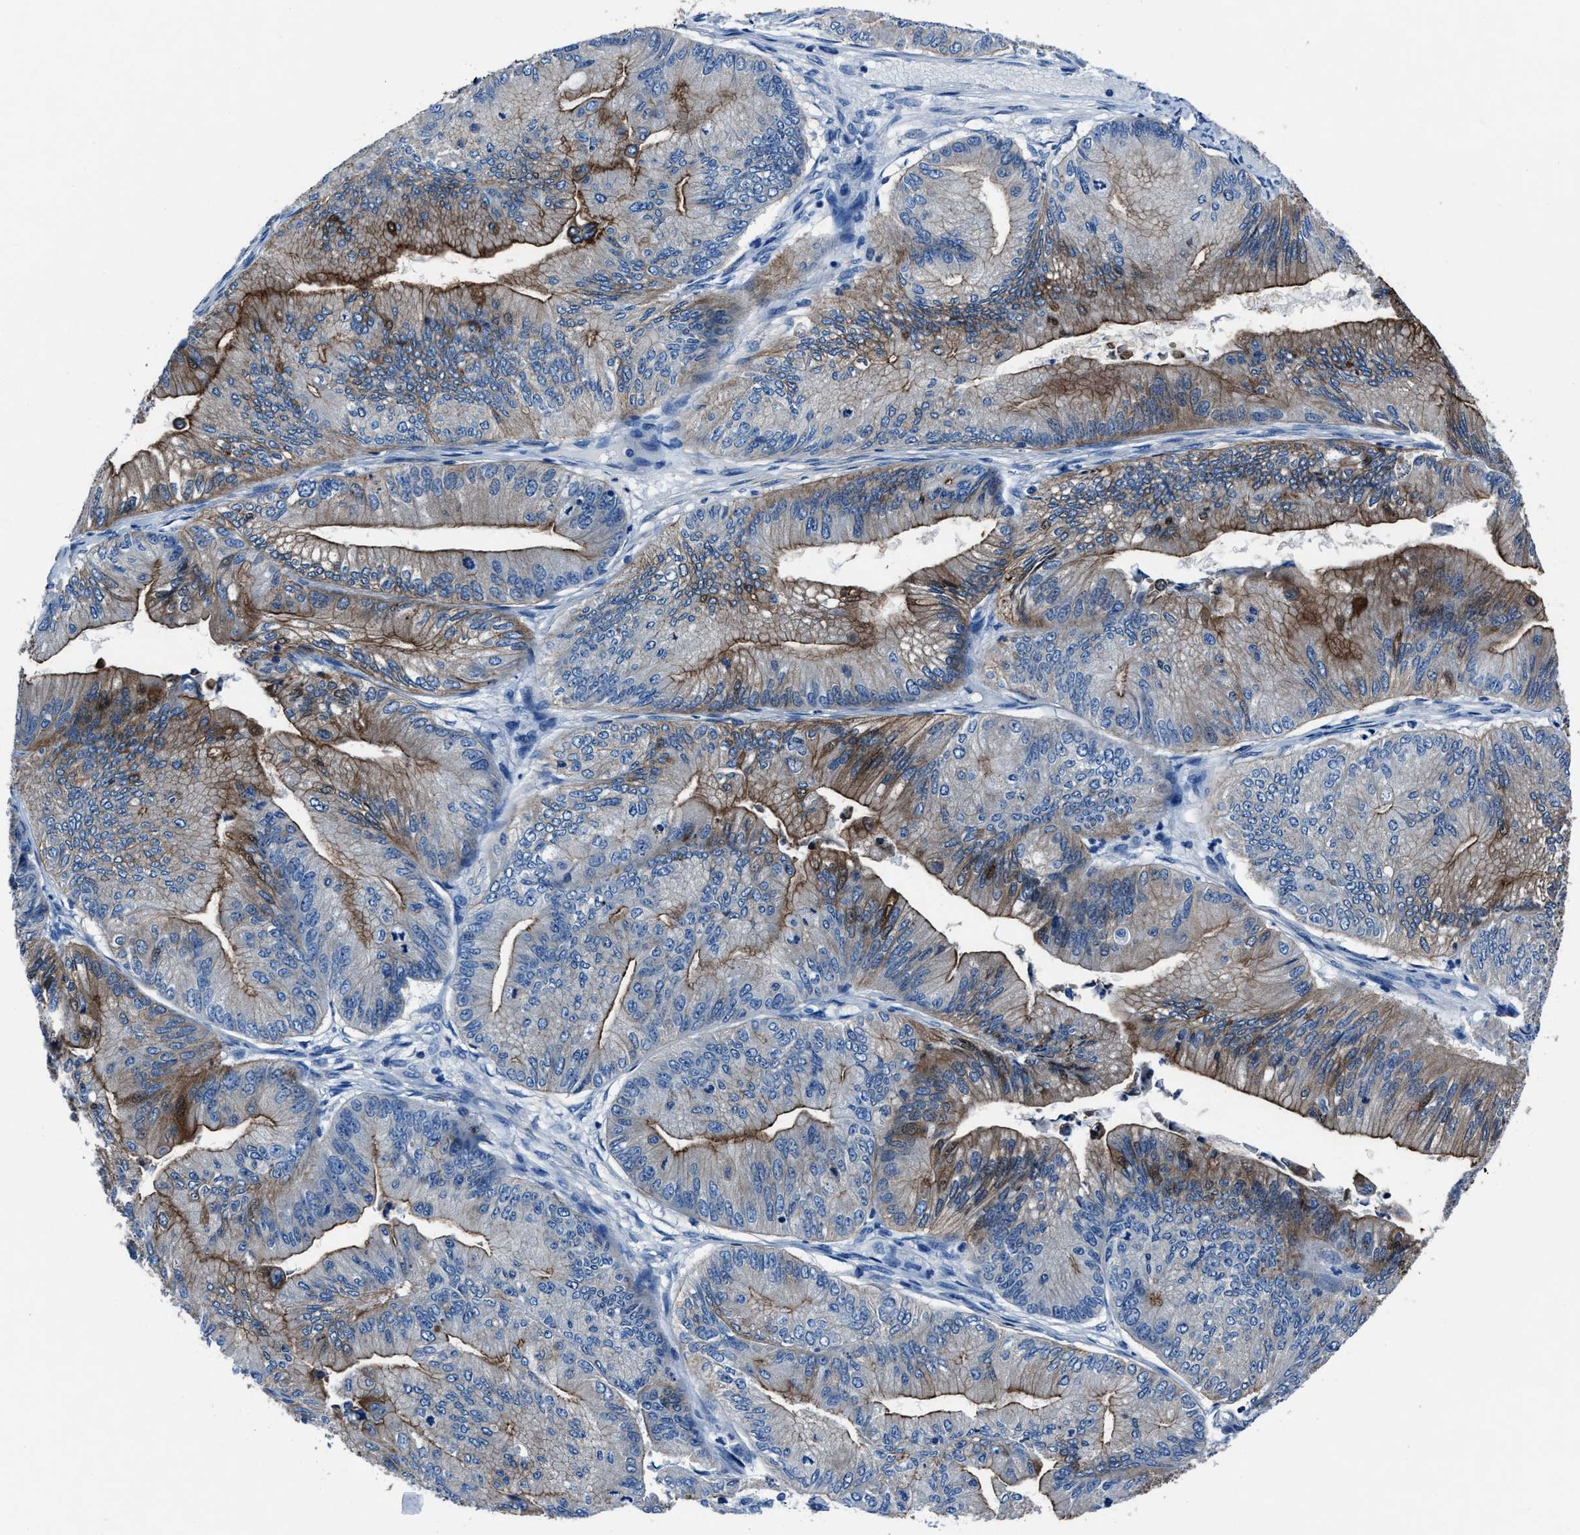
{"staining": {"intensity": "moderate", "quantity": ">75%", "location": "cytoplasmic/membranous"}, "tissue": "ovarian cancer", "cell_type": "Tumor cells", "image_type": "cancer", "snomed": [{"axis": "morphology", "description": "Cystadenocarcinoma, mucinous, NOS"}, {"axis": "topography", "description": "Ovary"}], "caption": "Immunohistochemical staining of ovarian mucinous cystadenocarcinoma demonstrates medium levels of moderate cytoplasmic/membranous protein expression in about >75% of tumor cells.", "gene": "LMO7", "patient": {"sex": "female", "age": 61}}